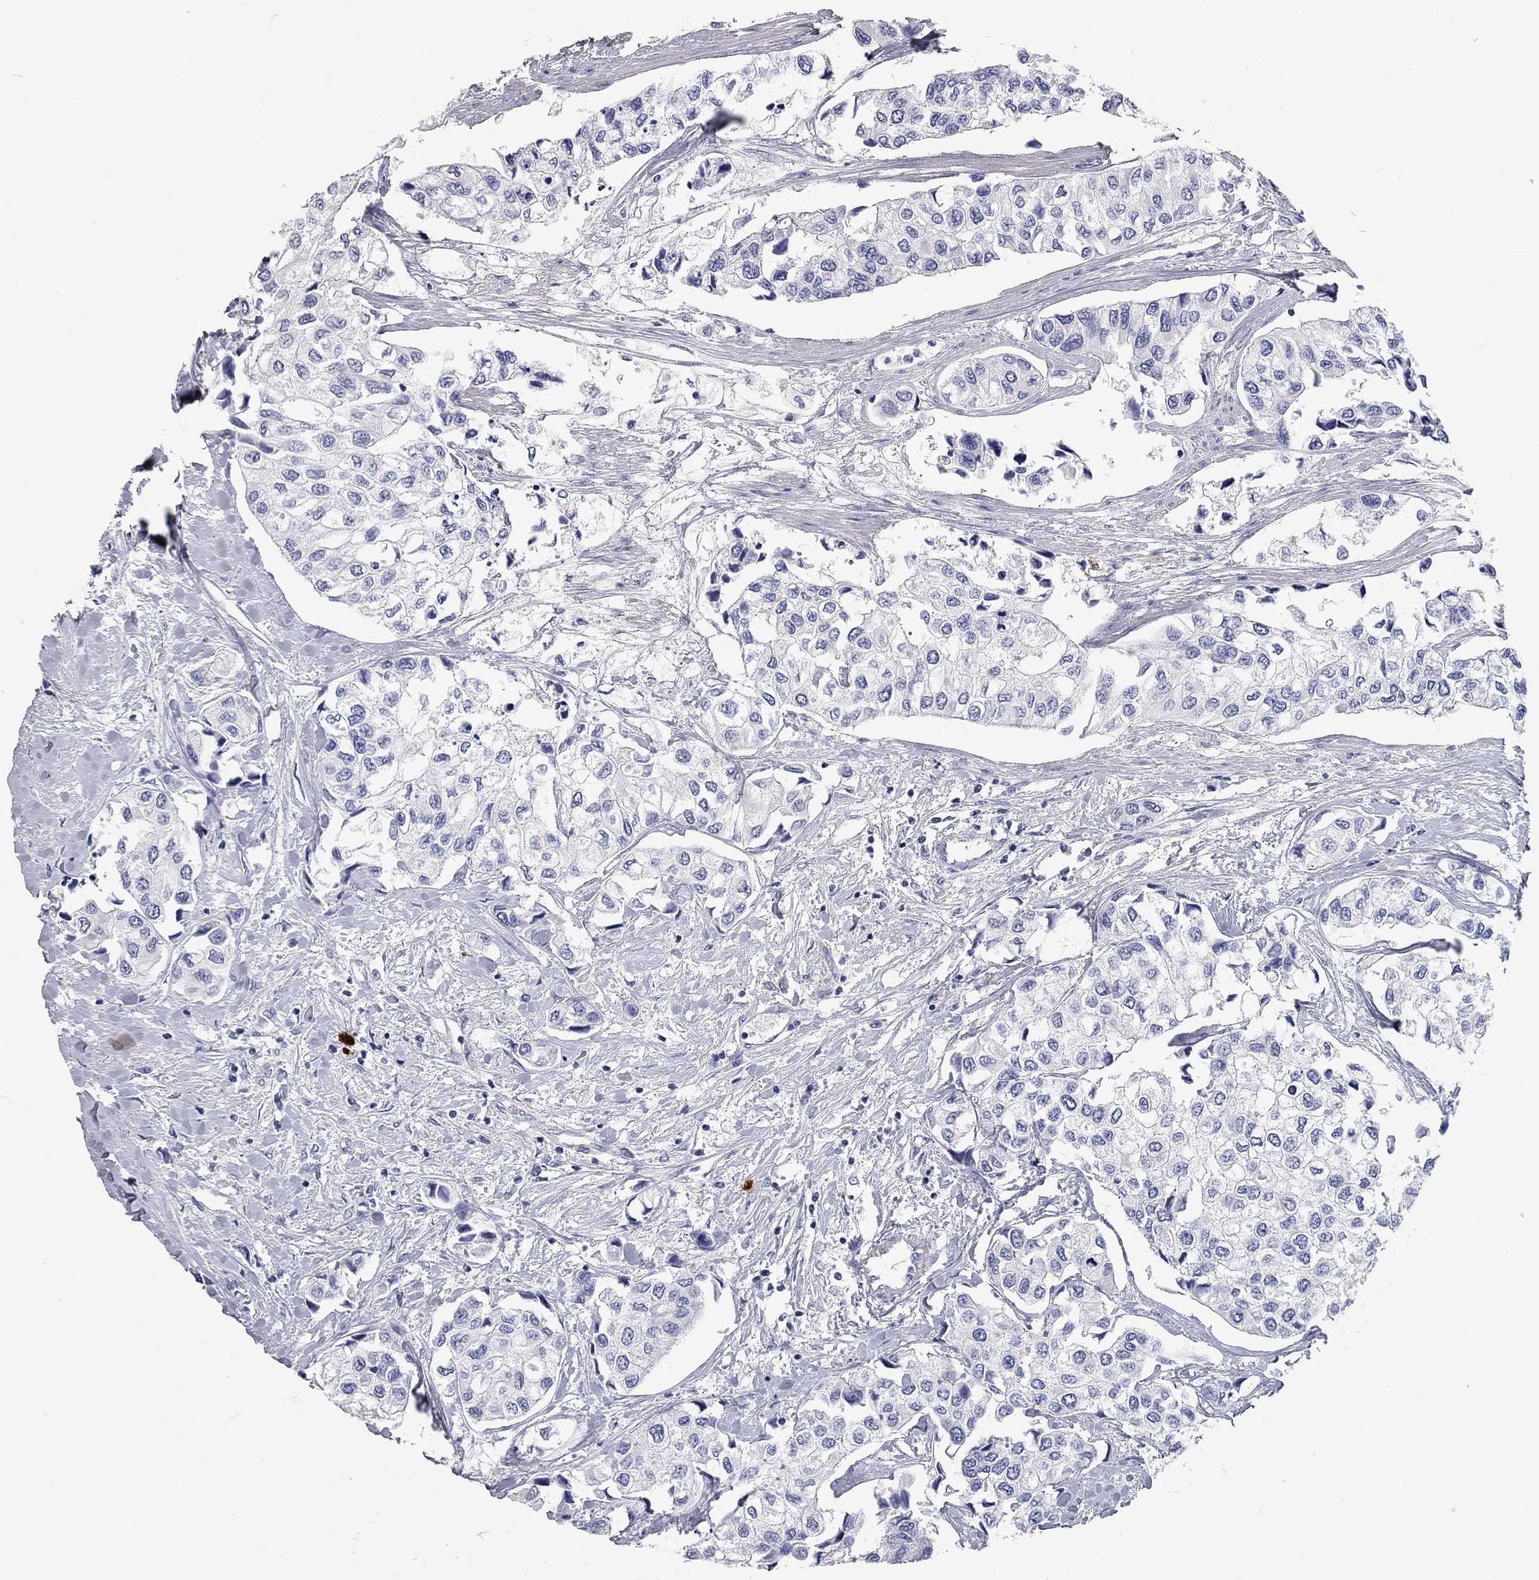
{"staining": {"intensity": "negative", "quantity": "none", "location": "none"}, "tissue": "urothelial cancer", "cell_type": "Tumor cells", "image_type": "cancer", "snomed": [{"axis": "morphology", "description": "Urothelial carcinoma, High grade"}, {"axis": "topography", "description": "Urinary bladder"}], "caption": "DAB (3,3'-diaminobenzidine) immunohistochemical staining of urothelial cancer demonstrates no significant positivity in tumor cells.", "gene": "C10orf90", "patient": {"sex": "male", "age": 73}}